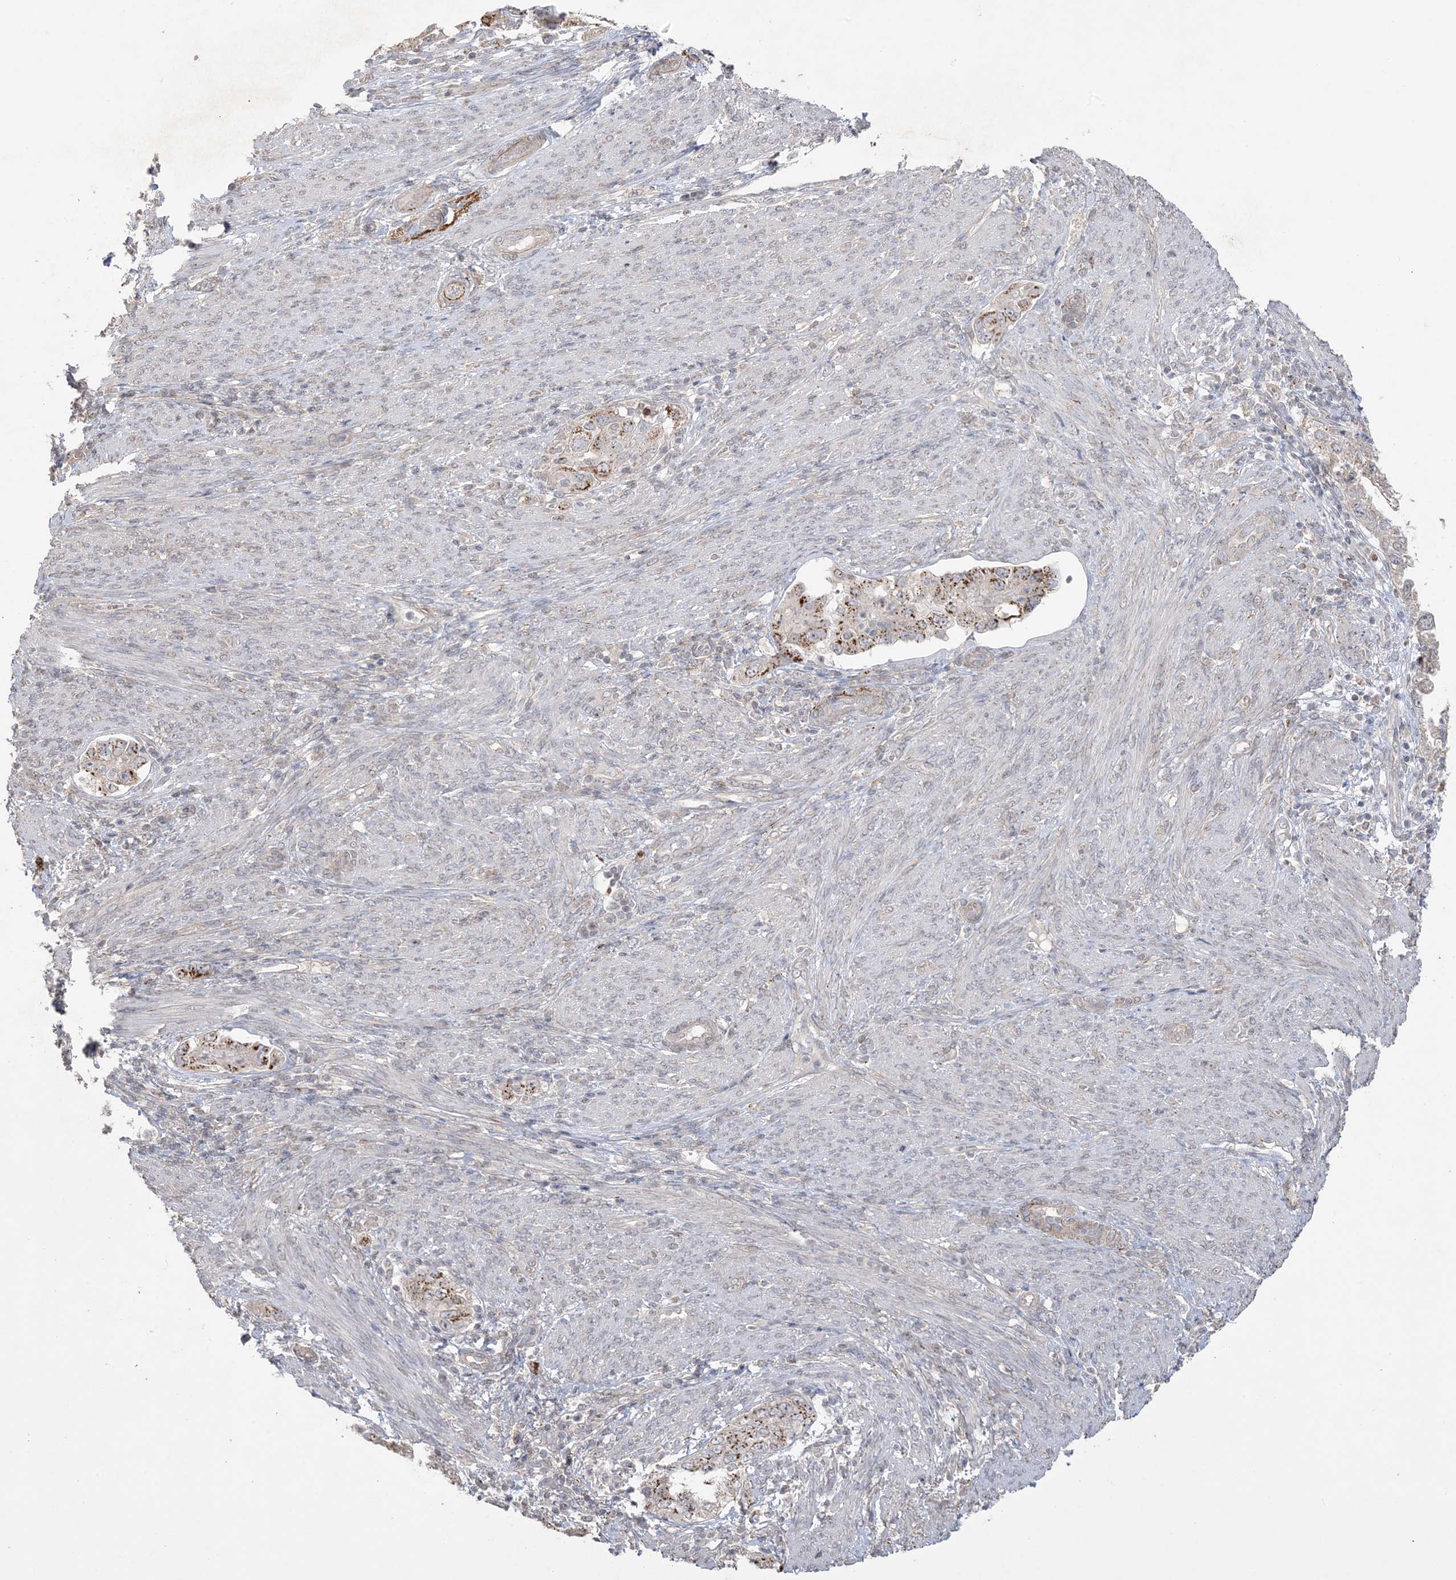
{"staining": {"intensity": "moderate", "quantity": ">75%", "location": "cytoplasmic/membranous"}, "tissue": "endometrial cancer", "cell_type": "Tumor cells", "image_type": "cancer", "snomed": [{"axis": "morphology", "description": "Adenocarcinoma, NOS"}, {"axis": "topography", "description": "Endometrium"}], "caption": "Brown immunohistochemical staining in endometrial adenocarcinoma exhibits moderate cytoplasmic/membranous staining in approximately >75% of tumor cells.", "gene": "XRN1", "patient": {"sex": "female", "age": 85}}